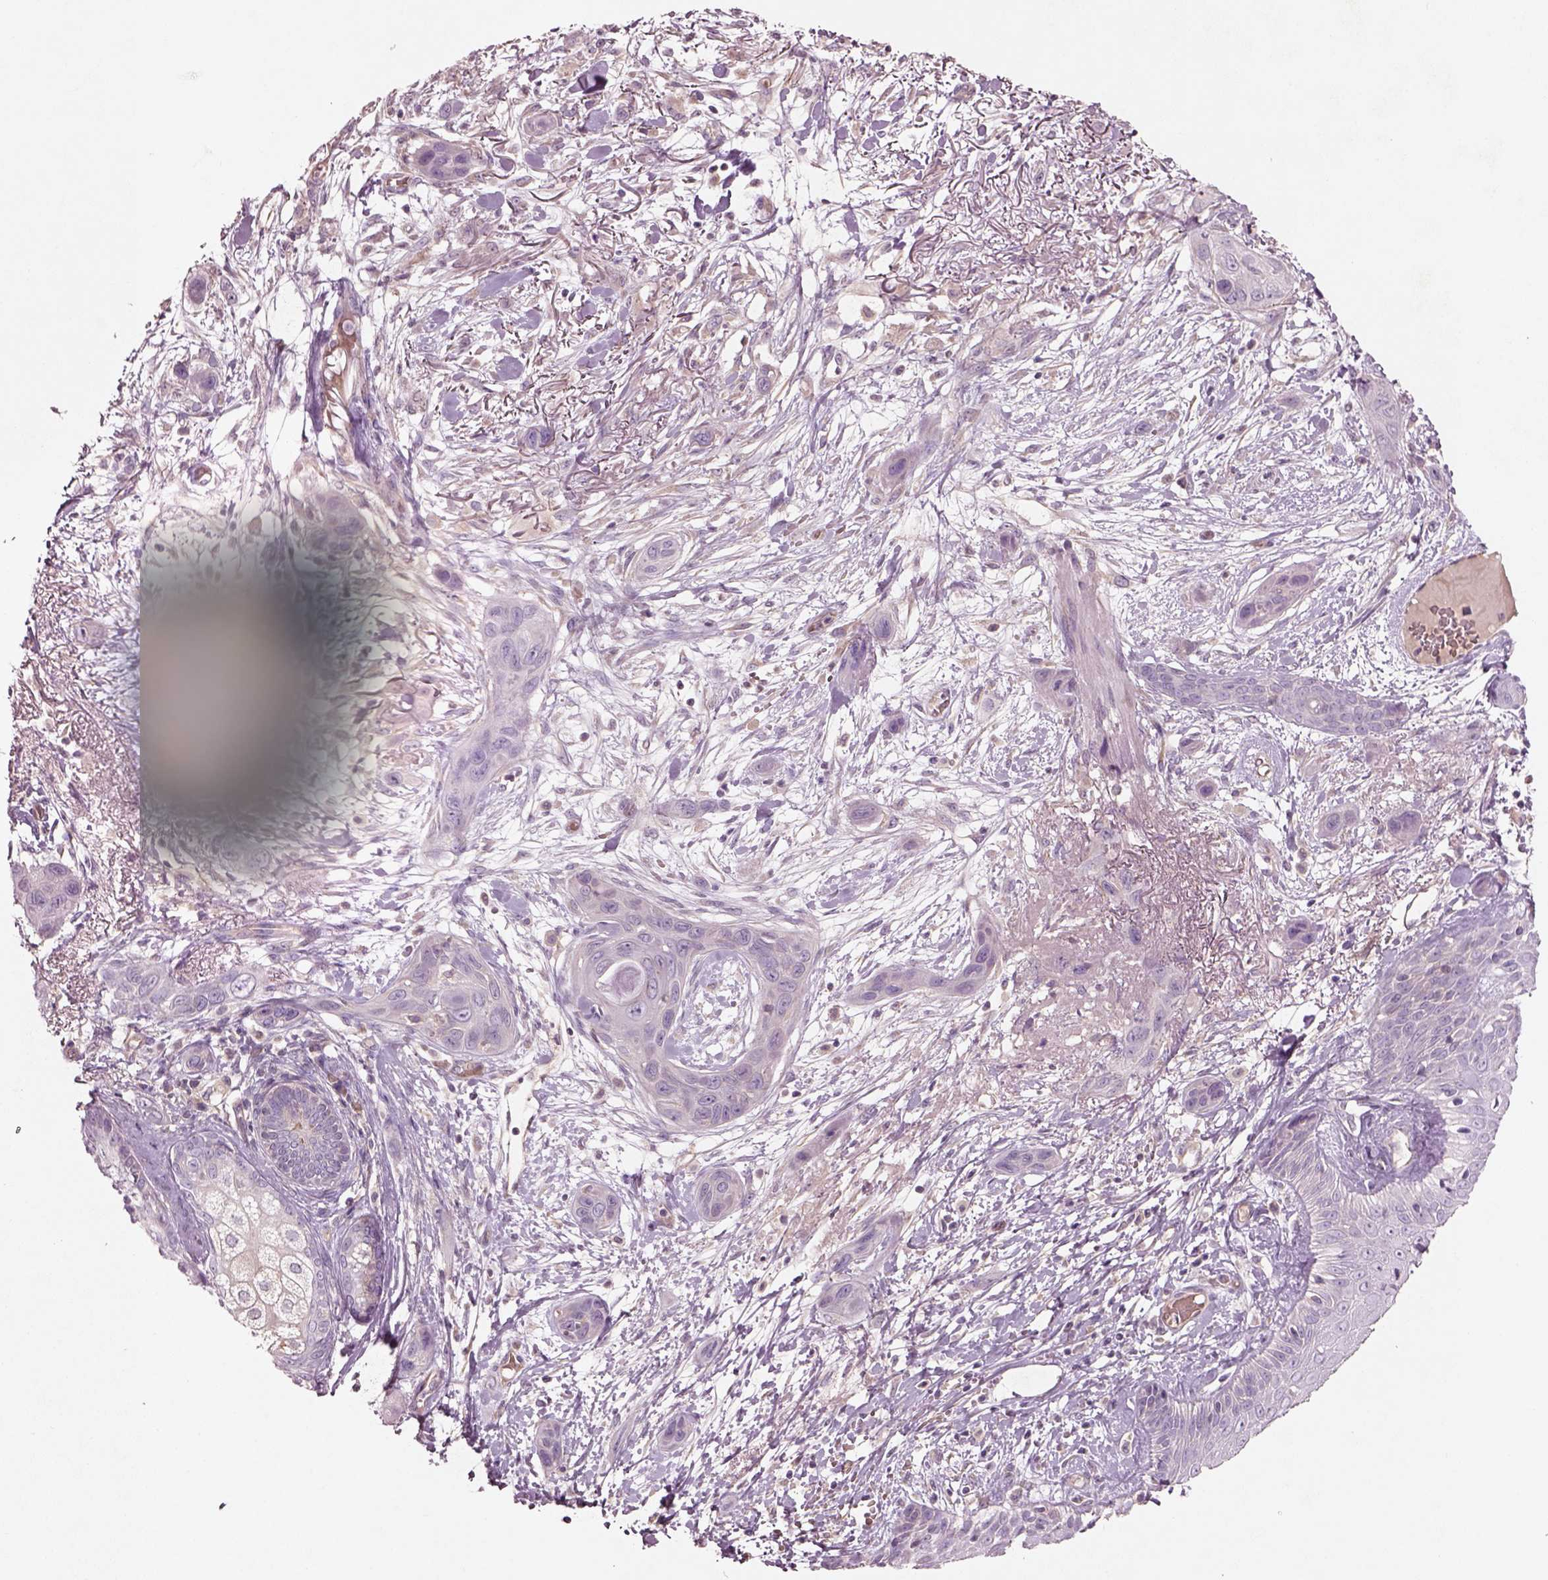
{"staining": {"intensity": "negative", "quantity": "none", "location": "none"}, "tissue": "skin cancer", "cell_type": "Tumor cells", "image_type": "cancer", "snomed": [{"axis": "morphology", "description": "Squamous cell carcinoma, NOS"}, {"axis": "topography", "description": "Skin"}], "caption": "DAB immunohistochemical staining of human skin cancer exhibits no significant positivity in tumor cells.", "gene": "DUOXA2", "patient": {"sex": "male", "age": 79}}